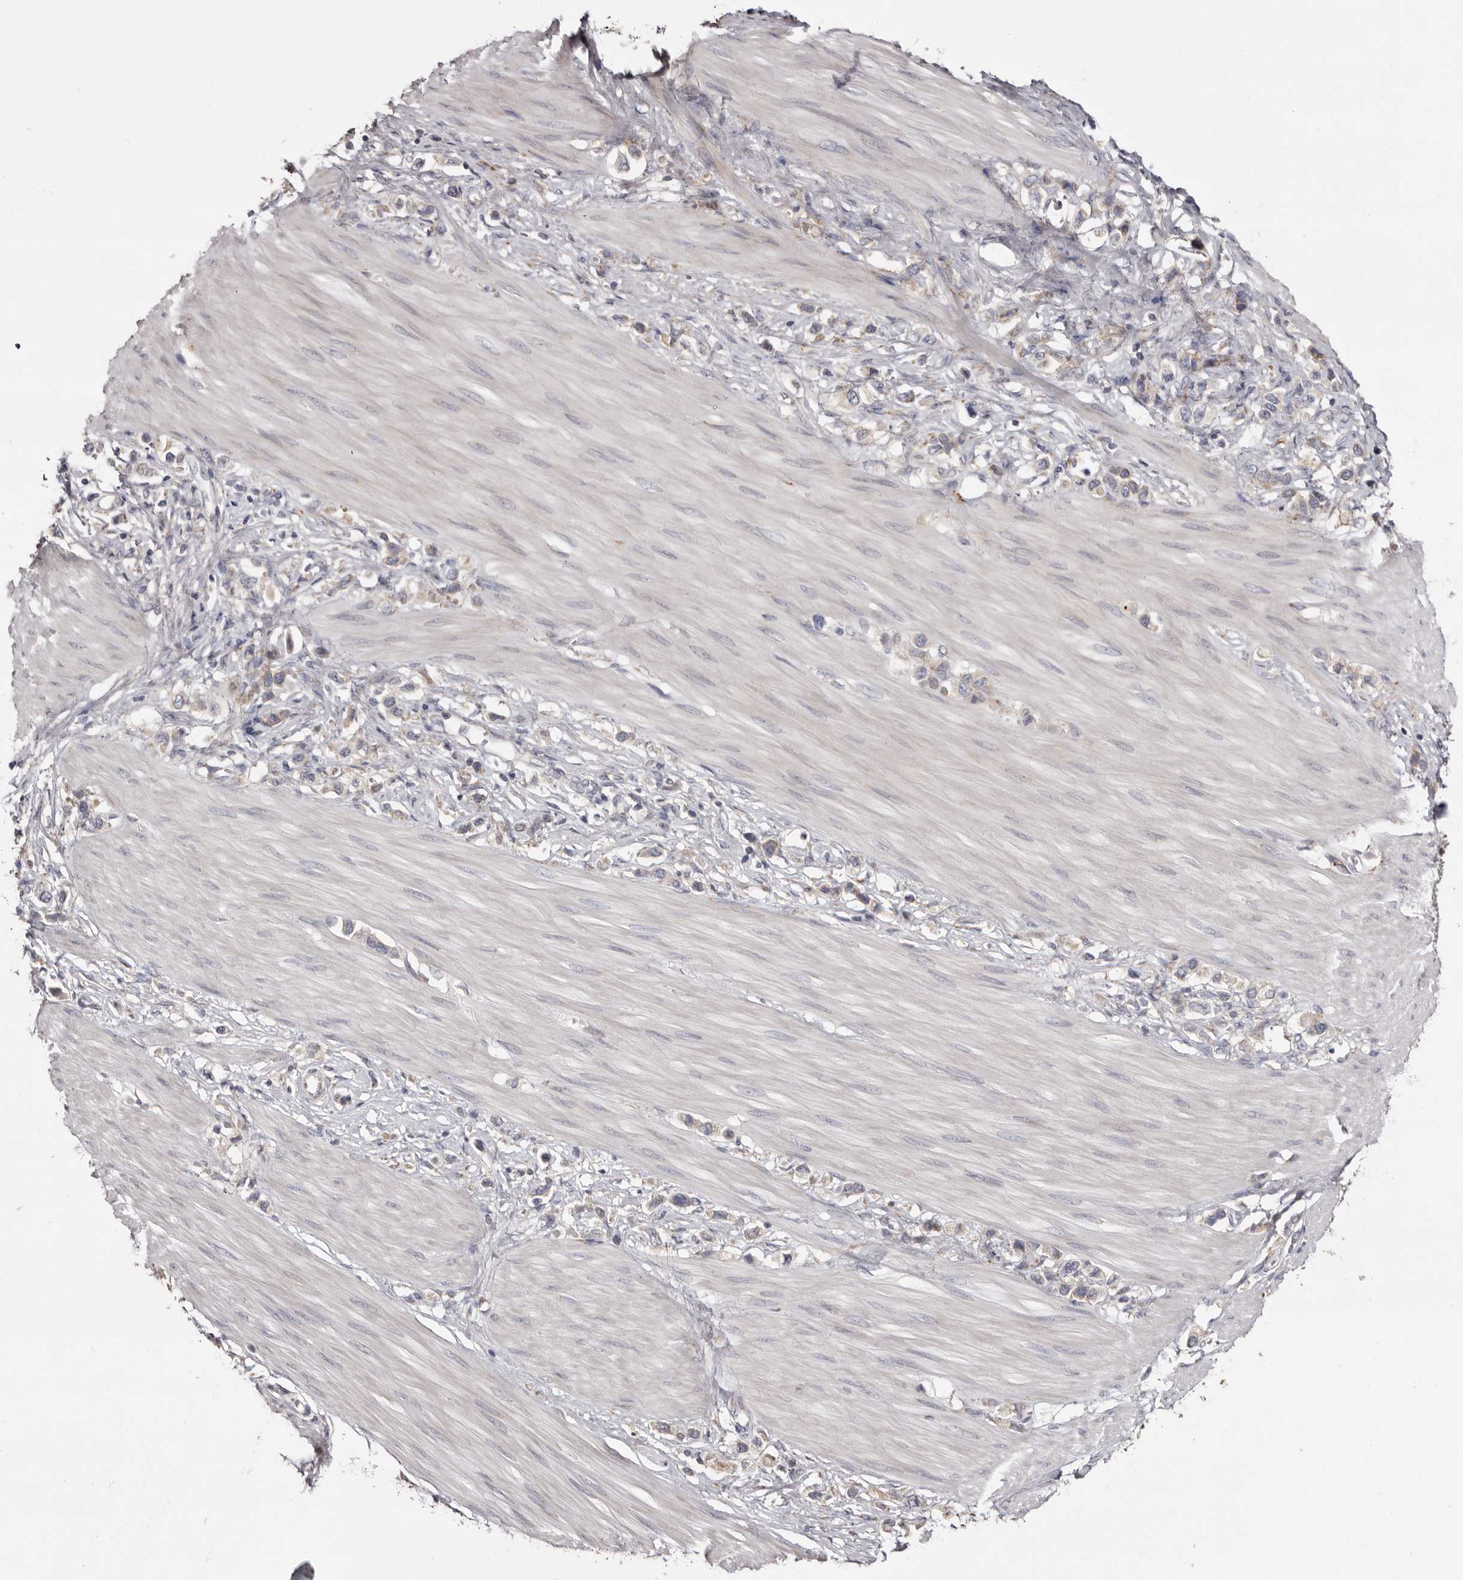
{"staining": {"intensity": "weak", "quantity": "25%-75%", "location": "cytoplasmic/membranous"}, "tissue": "stomach cancer", "cell_type": "Tumor cells", "image_type": "cancer", "snomed": [{"axis": "morphology", "description": "Adenocarcinoma, NOS"}, {"axis": "topography", "description": "Stomach"}], "caption": "High-magnification brightfield microscopy of stomach cancer (adenocarcinoma) stained with DAB (3,3'-diaminobenzidine) (brown) and counterstained with hematoxylin (blue). tumor cells exhibit weak cytoplasmic/membranous positivity is identified in about25%-75% of cells.", "gene": "PIGX", "patient": {"sex": "female", "age": 65}}